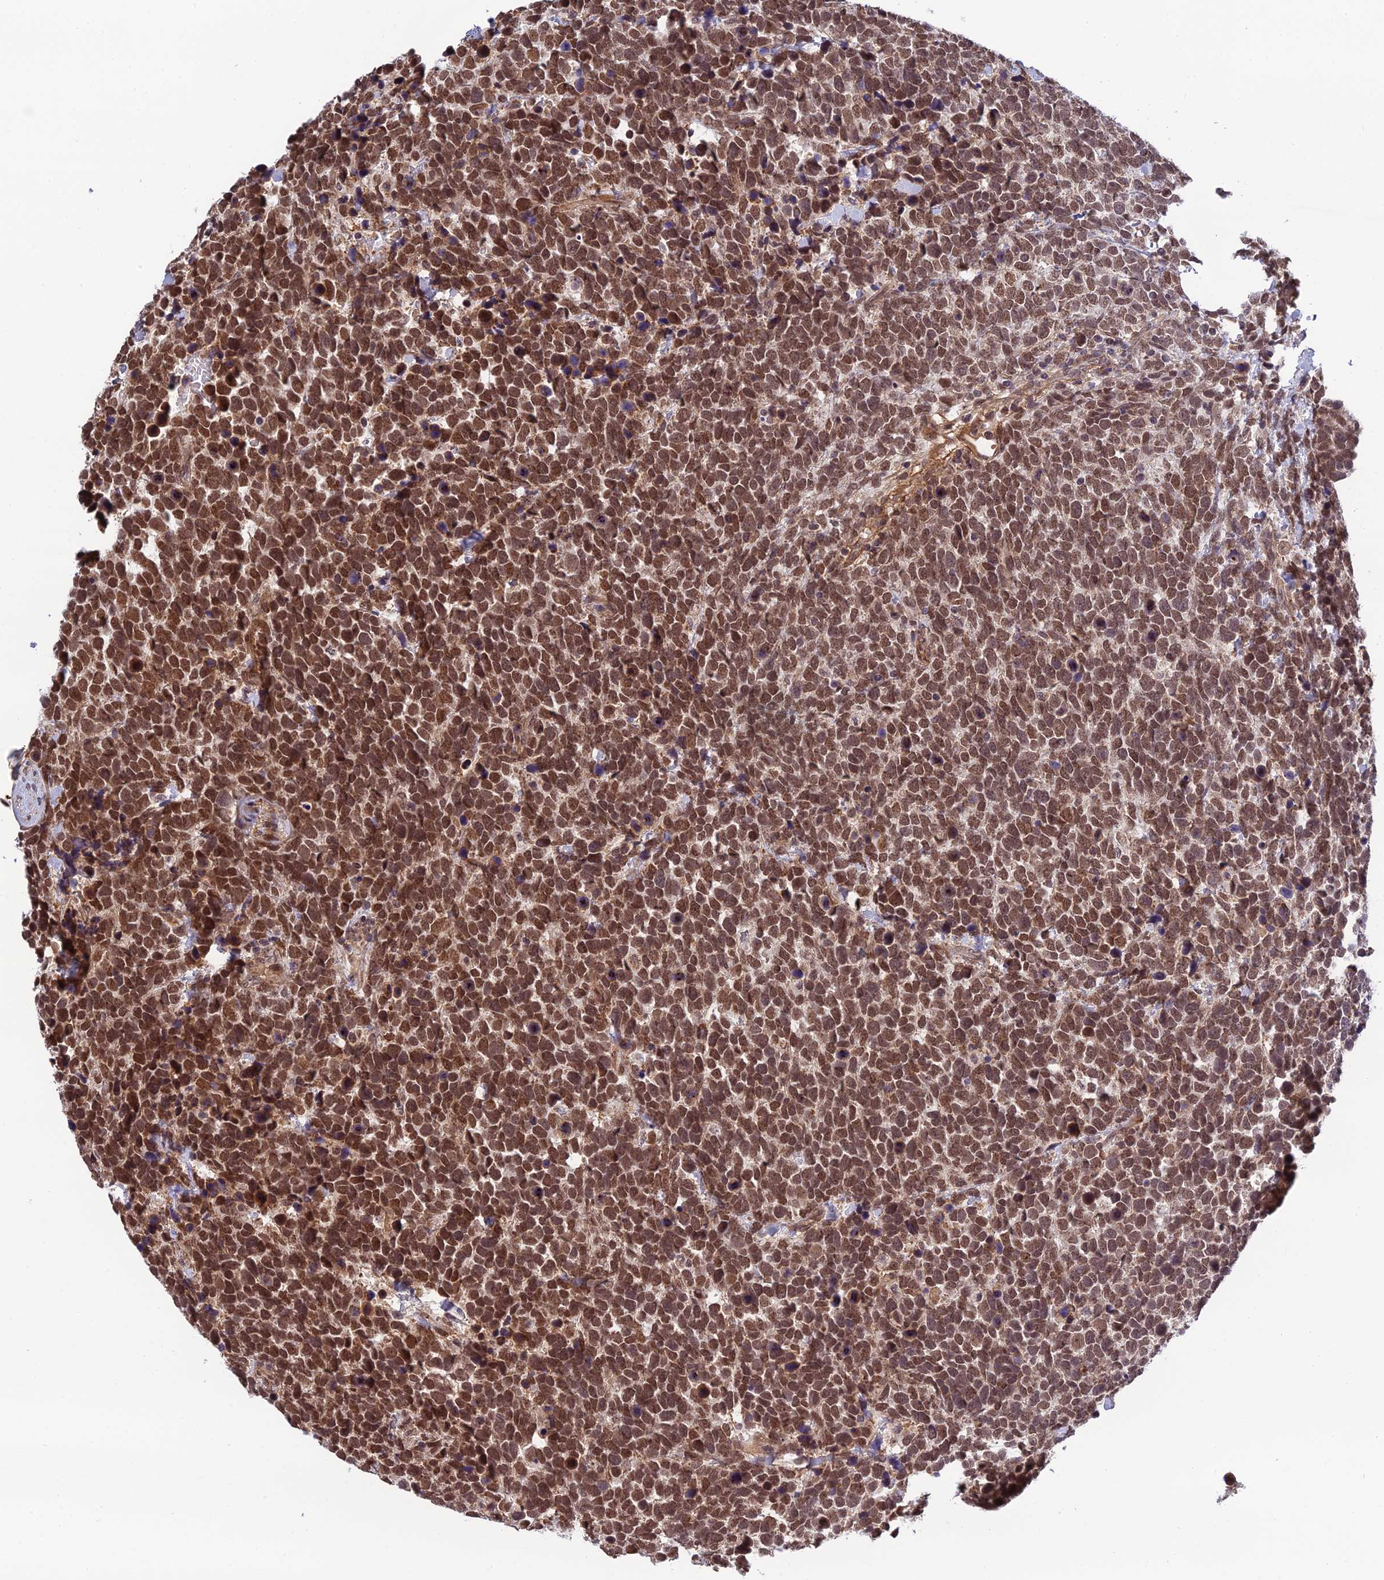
{"staining": {"intensity": "strong", "quantity": ">75%", "location": "nuclear"}, "tissue": "urothelial cancer", "cell_type": "Tumor cells", "image_type": "cancer", "snomed": [{"axis": "morphology", "description": "Urothelial carcinoma, High grade"}, {"axis": "topography", "description": "Urinary bladder"}], "caption": "This is a photomicrograph of immunohistochemistry staining of high-grade urothelial carcinoma, which shows strong positivity in the nuclear of tumor cells.", "gene": "REXO1", "patient": {"sex": "female", "age": 82}}